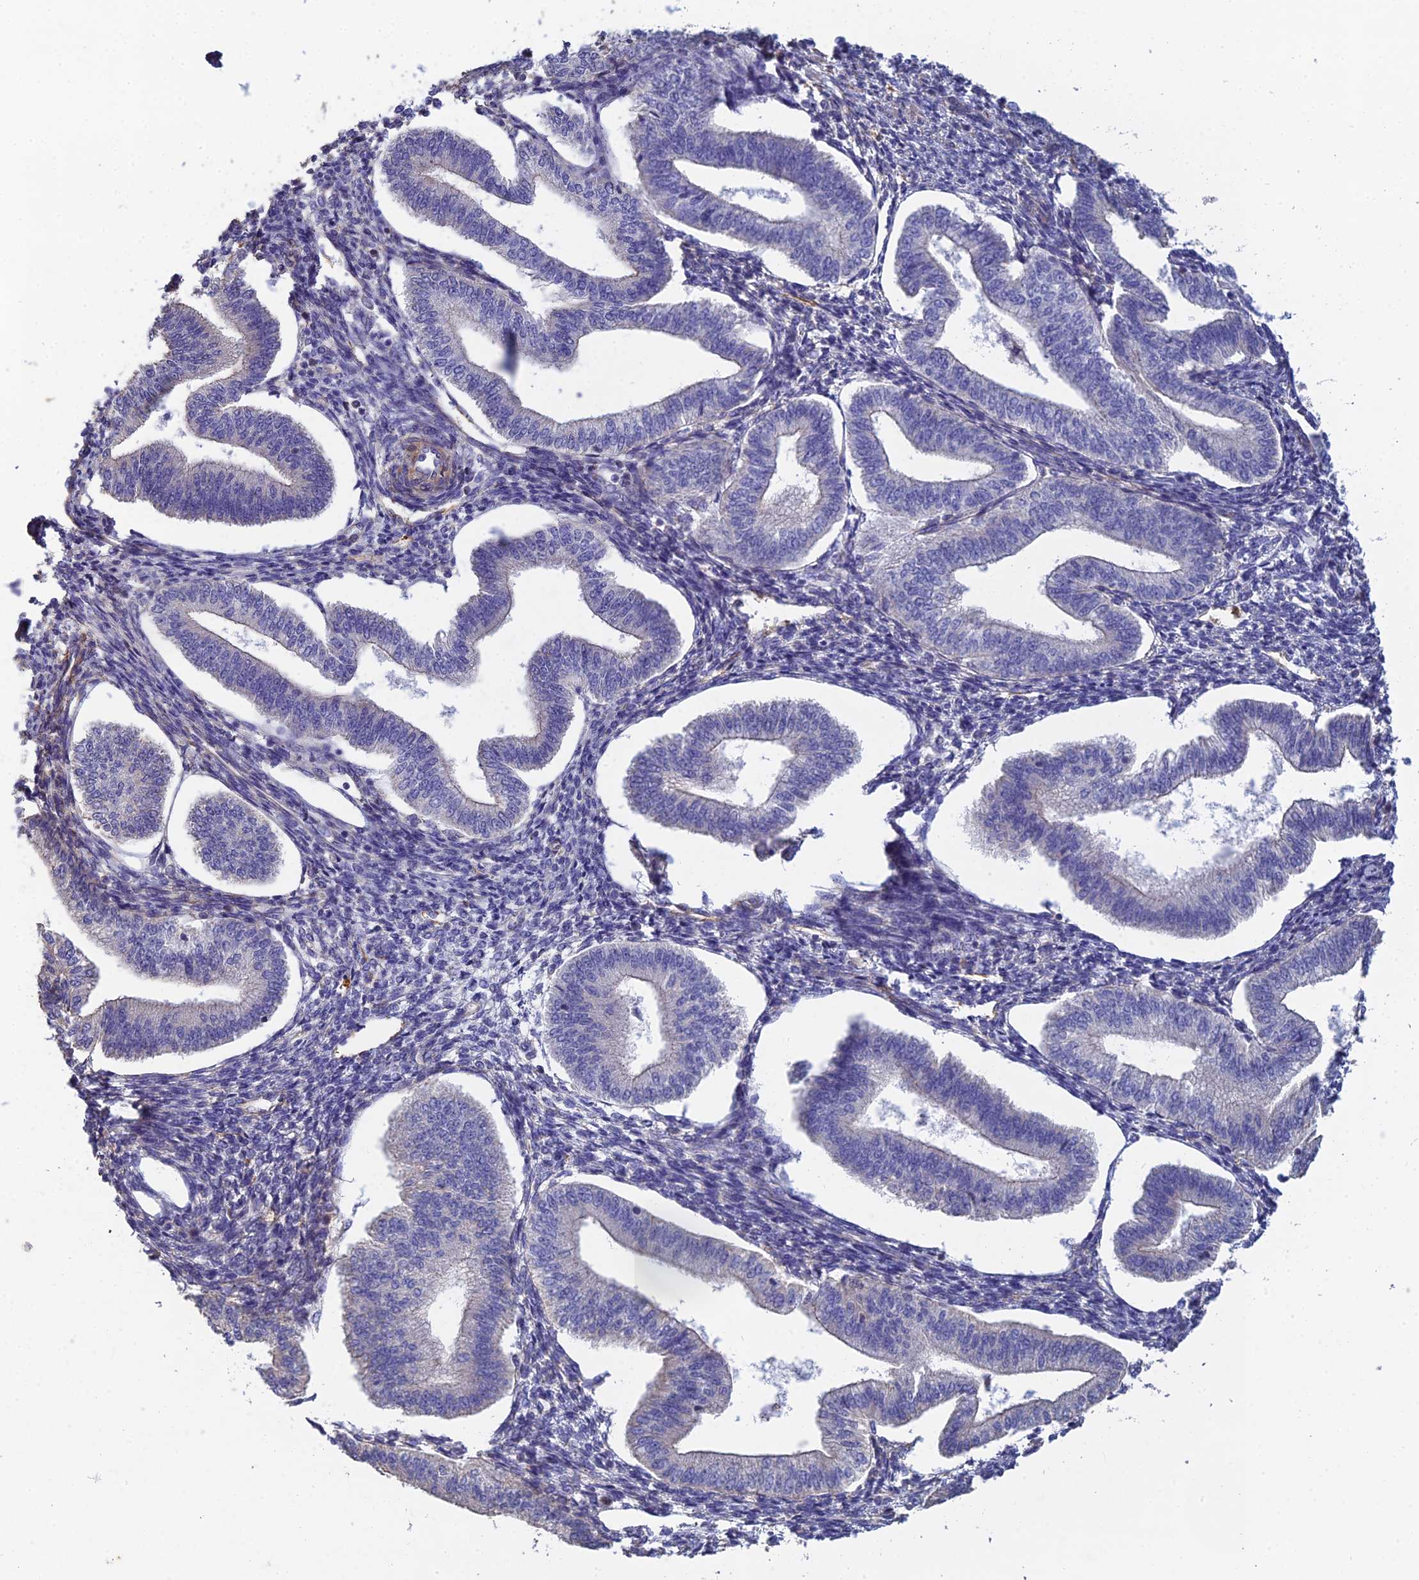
{"staining": {"intensity": "negative", "quantity": "none", "location": "none"}, "tissue": "endometrium", "cell_type": "Cells in endometrial stroma", "image_type": "normal", "snomed": [{"axis": "morphology", "description": "Normal tissue, NOS"}, {"axis": "topography", "description": "Endometrium"}], "caption": "Immunohistochemistry (IHC) of unremarkable endometrium reveals no expression in cells in endometrial stroma.", "gene": "PCDHA5", "patient": {"sex": "female", "age": 34}}